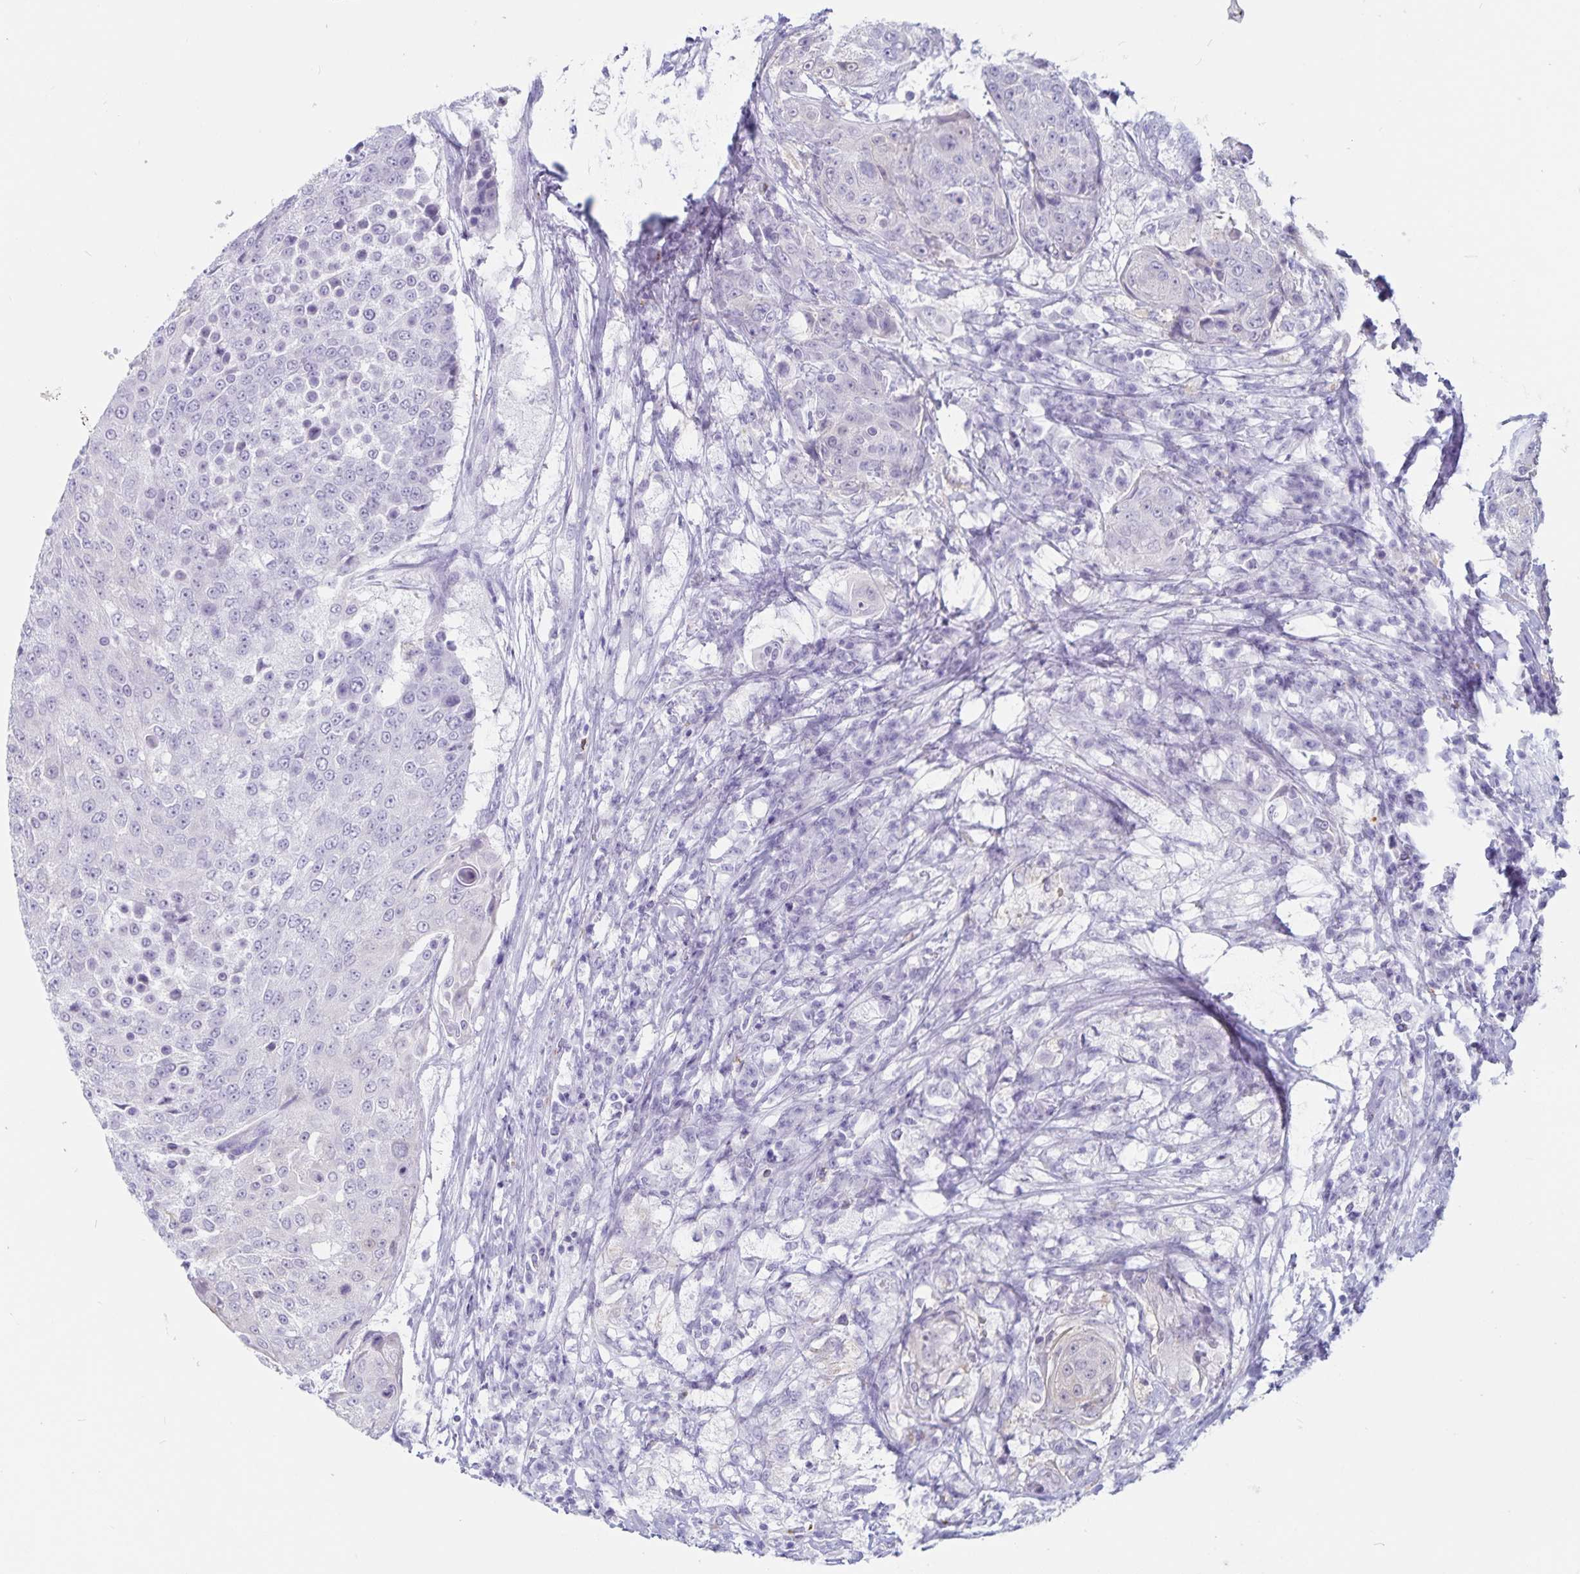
{"staining": {"intensity": "negative", "quantity": "none", "location": "none"}, "tissue": "urothelial cancer", "cell_type": "Tumor cells", "image_type": "cancer", "snomed": [{"axis": "morphology", "description": "Urothelial carcinoma, High grade"}, {"axis": "topography", "description": "Urinary bladder"}], "caption": "There is no significant expression in tumor cells of high-grade urothelial carcinoma.", "gene": "GNLY", "patient": {"sex": "female", "age": 63}}